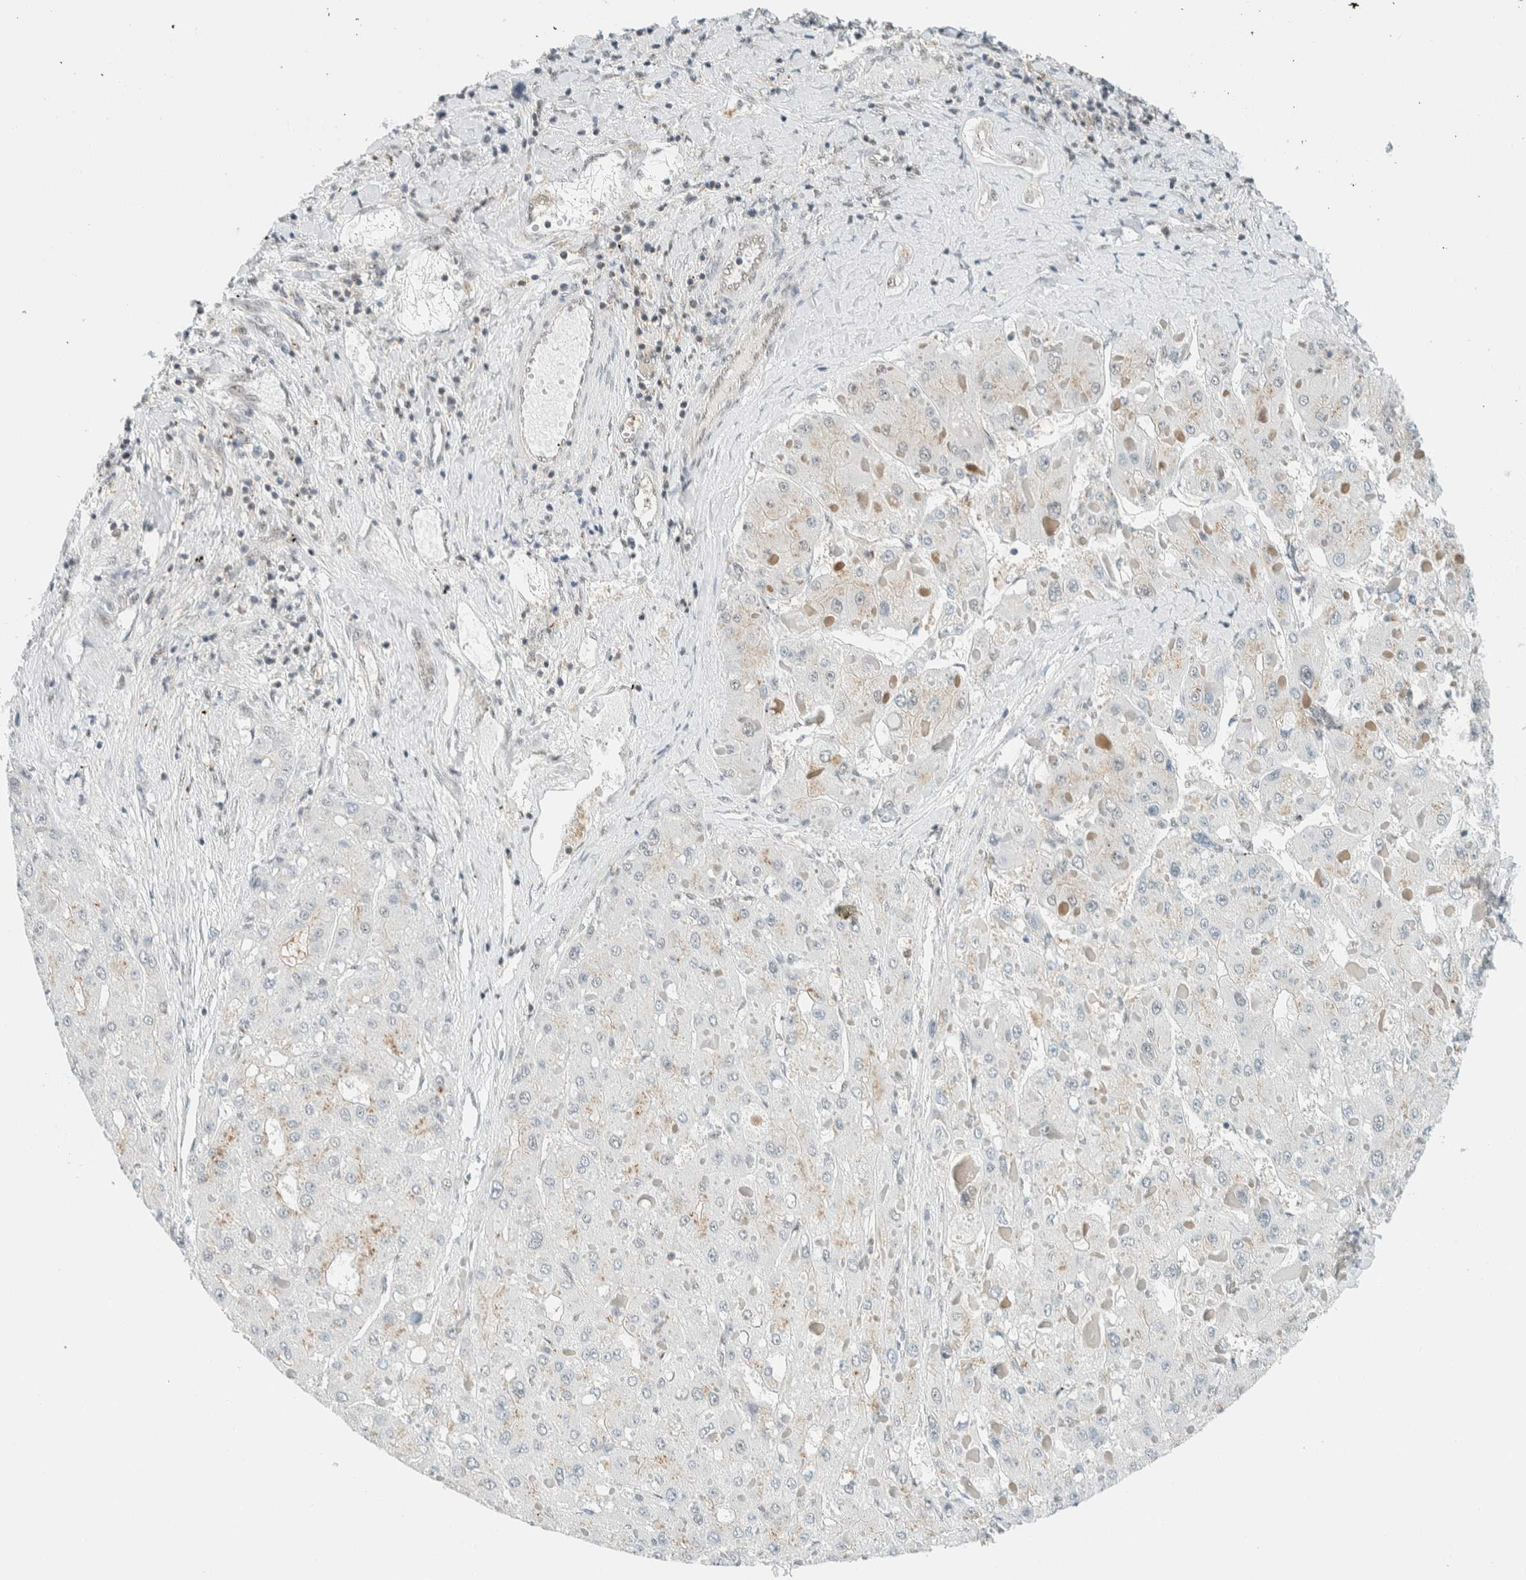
{"staining": {"intensity": "weak", "quantity": "<25%", "location": "cytoplasmic/membranous"}, "tissue": "liver cancer", "cell_type": "Tumor cells", "image_type": "cancer", "snomed": [{"axis": "morphology", "description": "Carcinoma, Hepatocellular, NOS"}, {"axis": "topography", "description": "Liver"}], "caption": "Tumor cells are negative for protein expression in human hepatocellular carcinoma (liver).", "gene": "CYSRT1", "patient": {"sex": "female", "age": 73}}